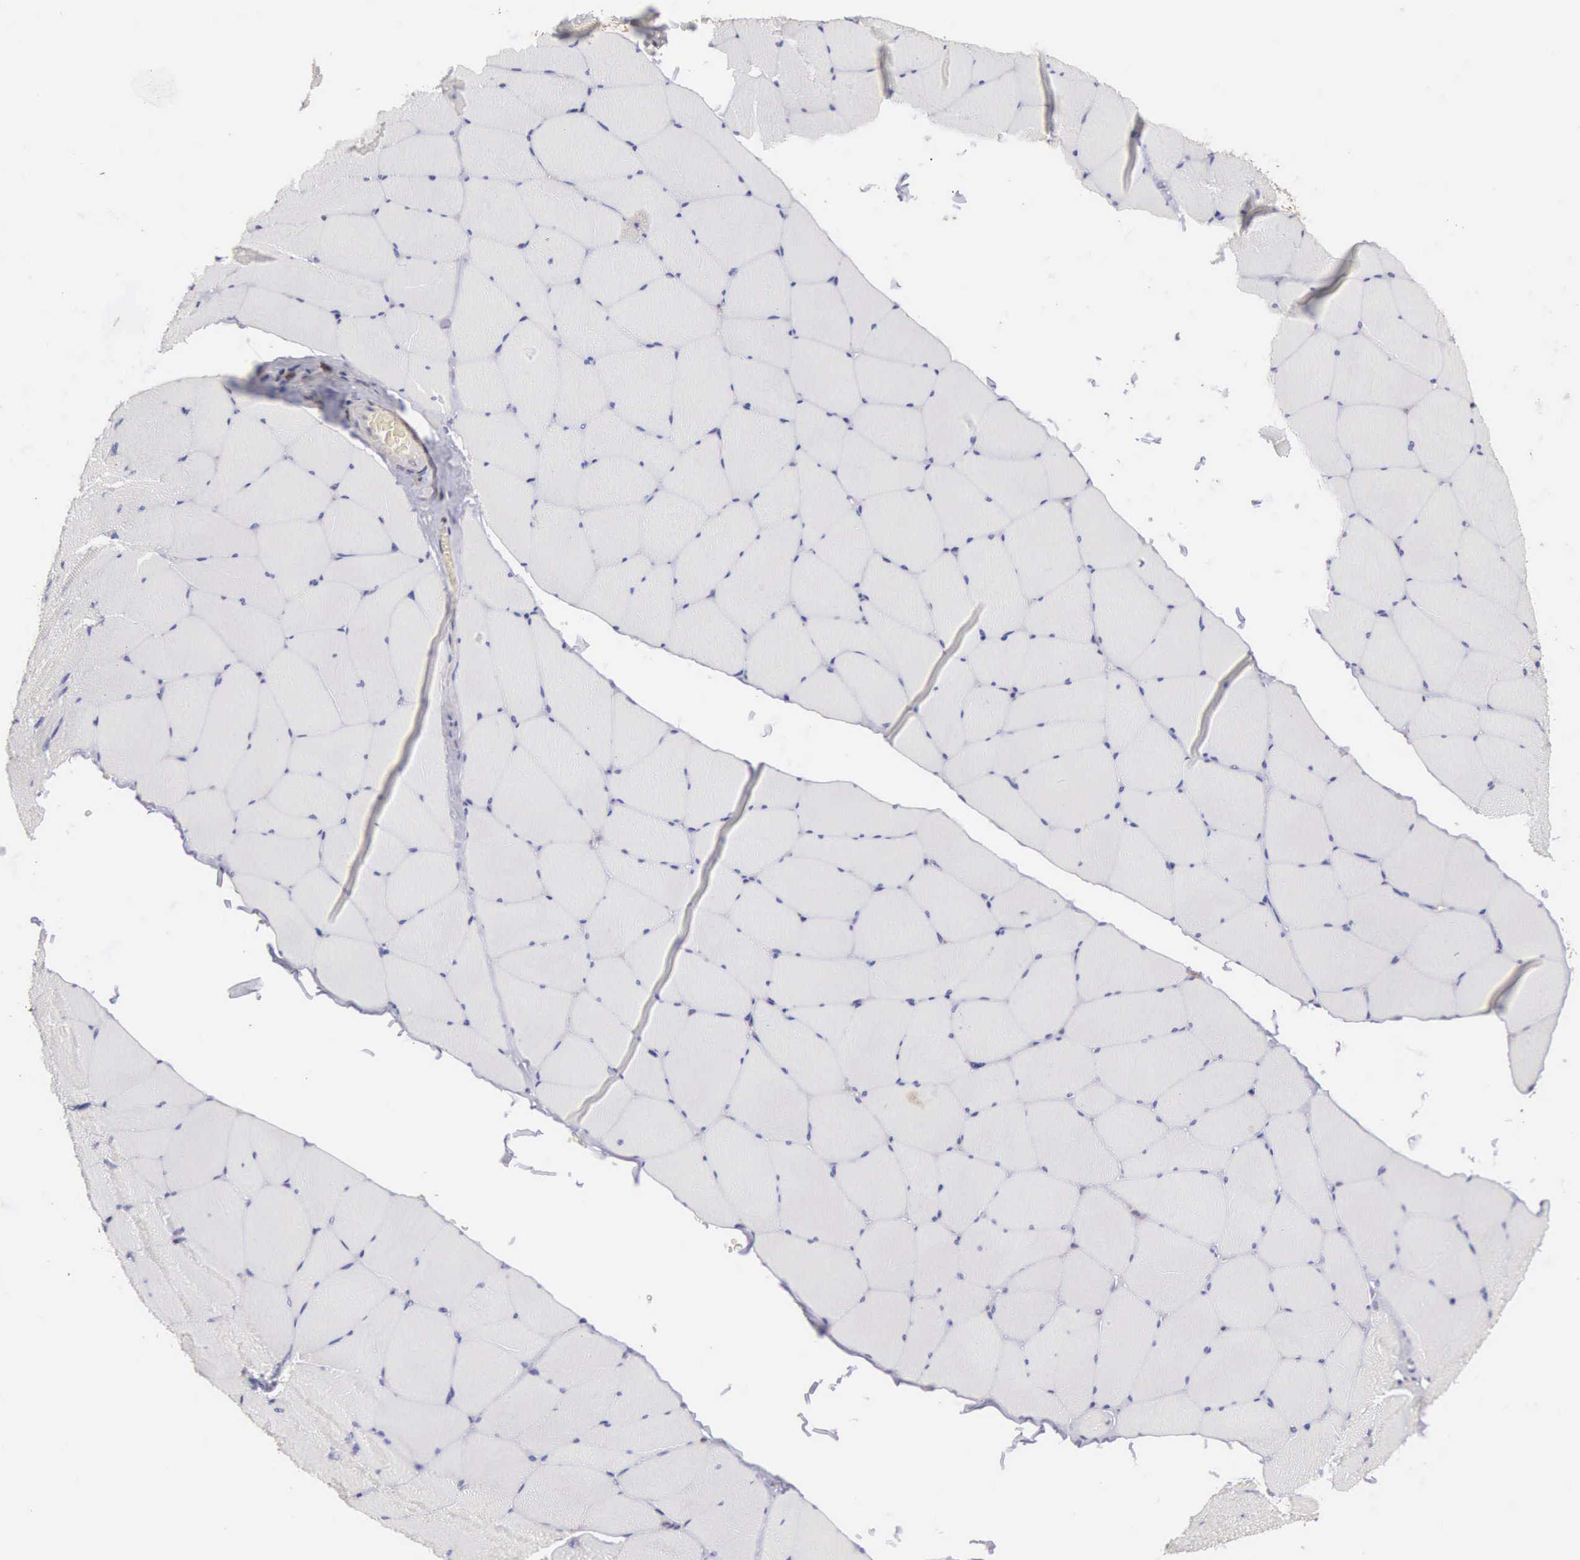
{"staining": {"intensity": "negative", "quantity": "none", "location": "none"}, "tissue": "skeletal muscle", "cell_type": "Myocytes", "image_type": "normal", "snomed": [{"axis": "morphology", "description": "Normal tissue, NOS"}, {"axis": "topography", "description": "Skeletal muscle"}, {"axis": "topography", "description": "Salivary gland"}], "caption": "Immunohistochemistry photomicrograph of unremarkable human skeletal muscle stained for a protein (brown), which reveals no expression in myocytes. (Brightfield microscopy of DAB (3,3'-diaminobenzidine) immunohistochemistry at high magnification).", "gene": "DHRS1", "patient": {"sex": "male", "age": 62}}